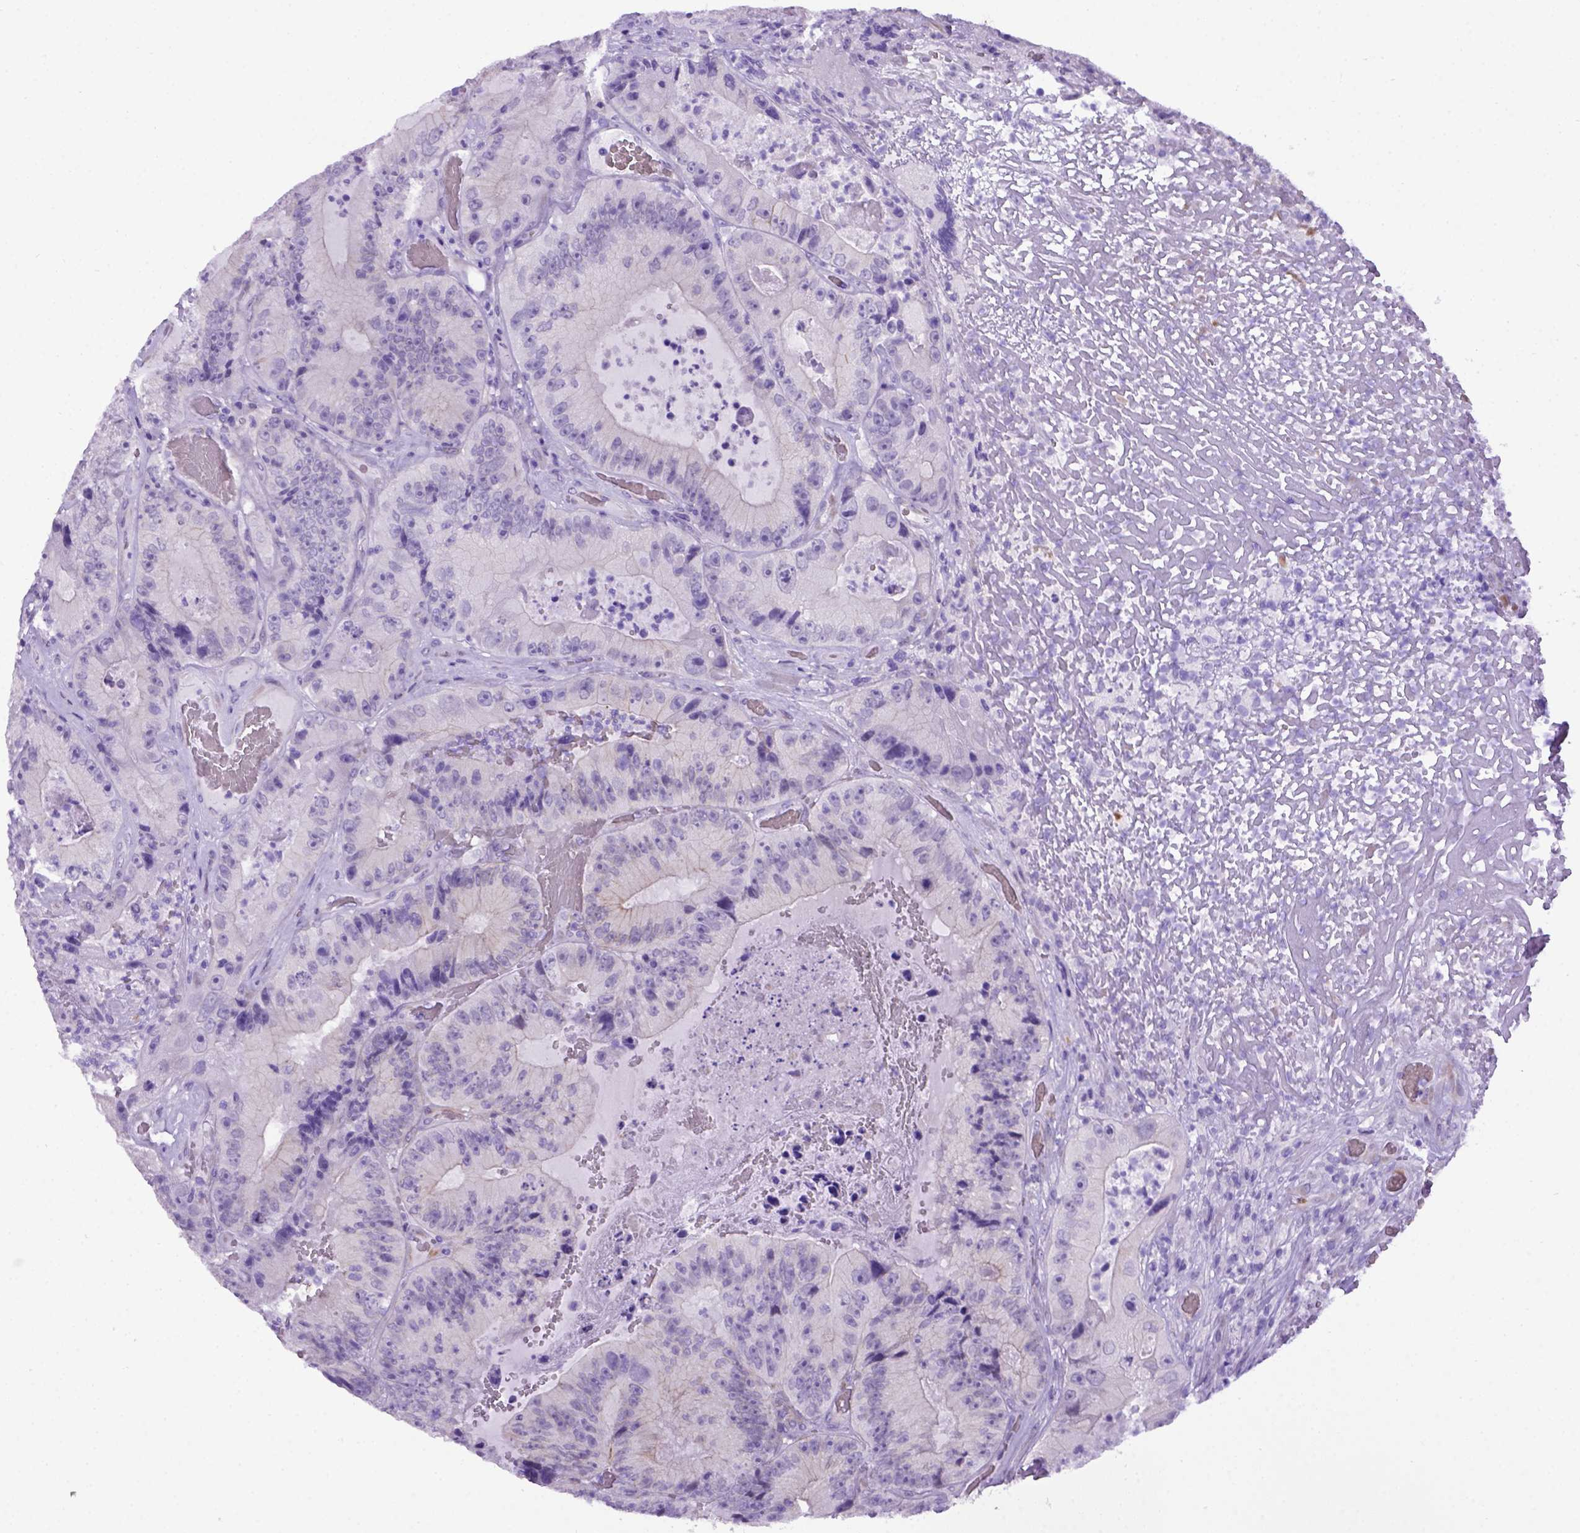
{"staining": {"intensity": "negative", "quantity": "none", "location": "none"}, "tissue": "colorectal cancer", "cell_type": "Tumor cells", "image_type": "cancer", "snomed": [{"axis": "morphology", "description": "Adenocarcinoma, NOS"}, {"axis": "topography", "description": "Colon"}], "caption": "This micrograph is of colorectal cancer stained with immunohistochemistry (IHC) to label a protein in brown with the nuclei are counter-stained blue. There is no staining in tumor cells. (DAB immunohistochemistry visualized using brightfield microscopy, high magnification).", "gene": "ADAM12", "patient": {"sex": "female", "age": 86}}